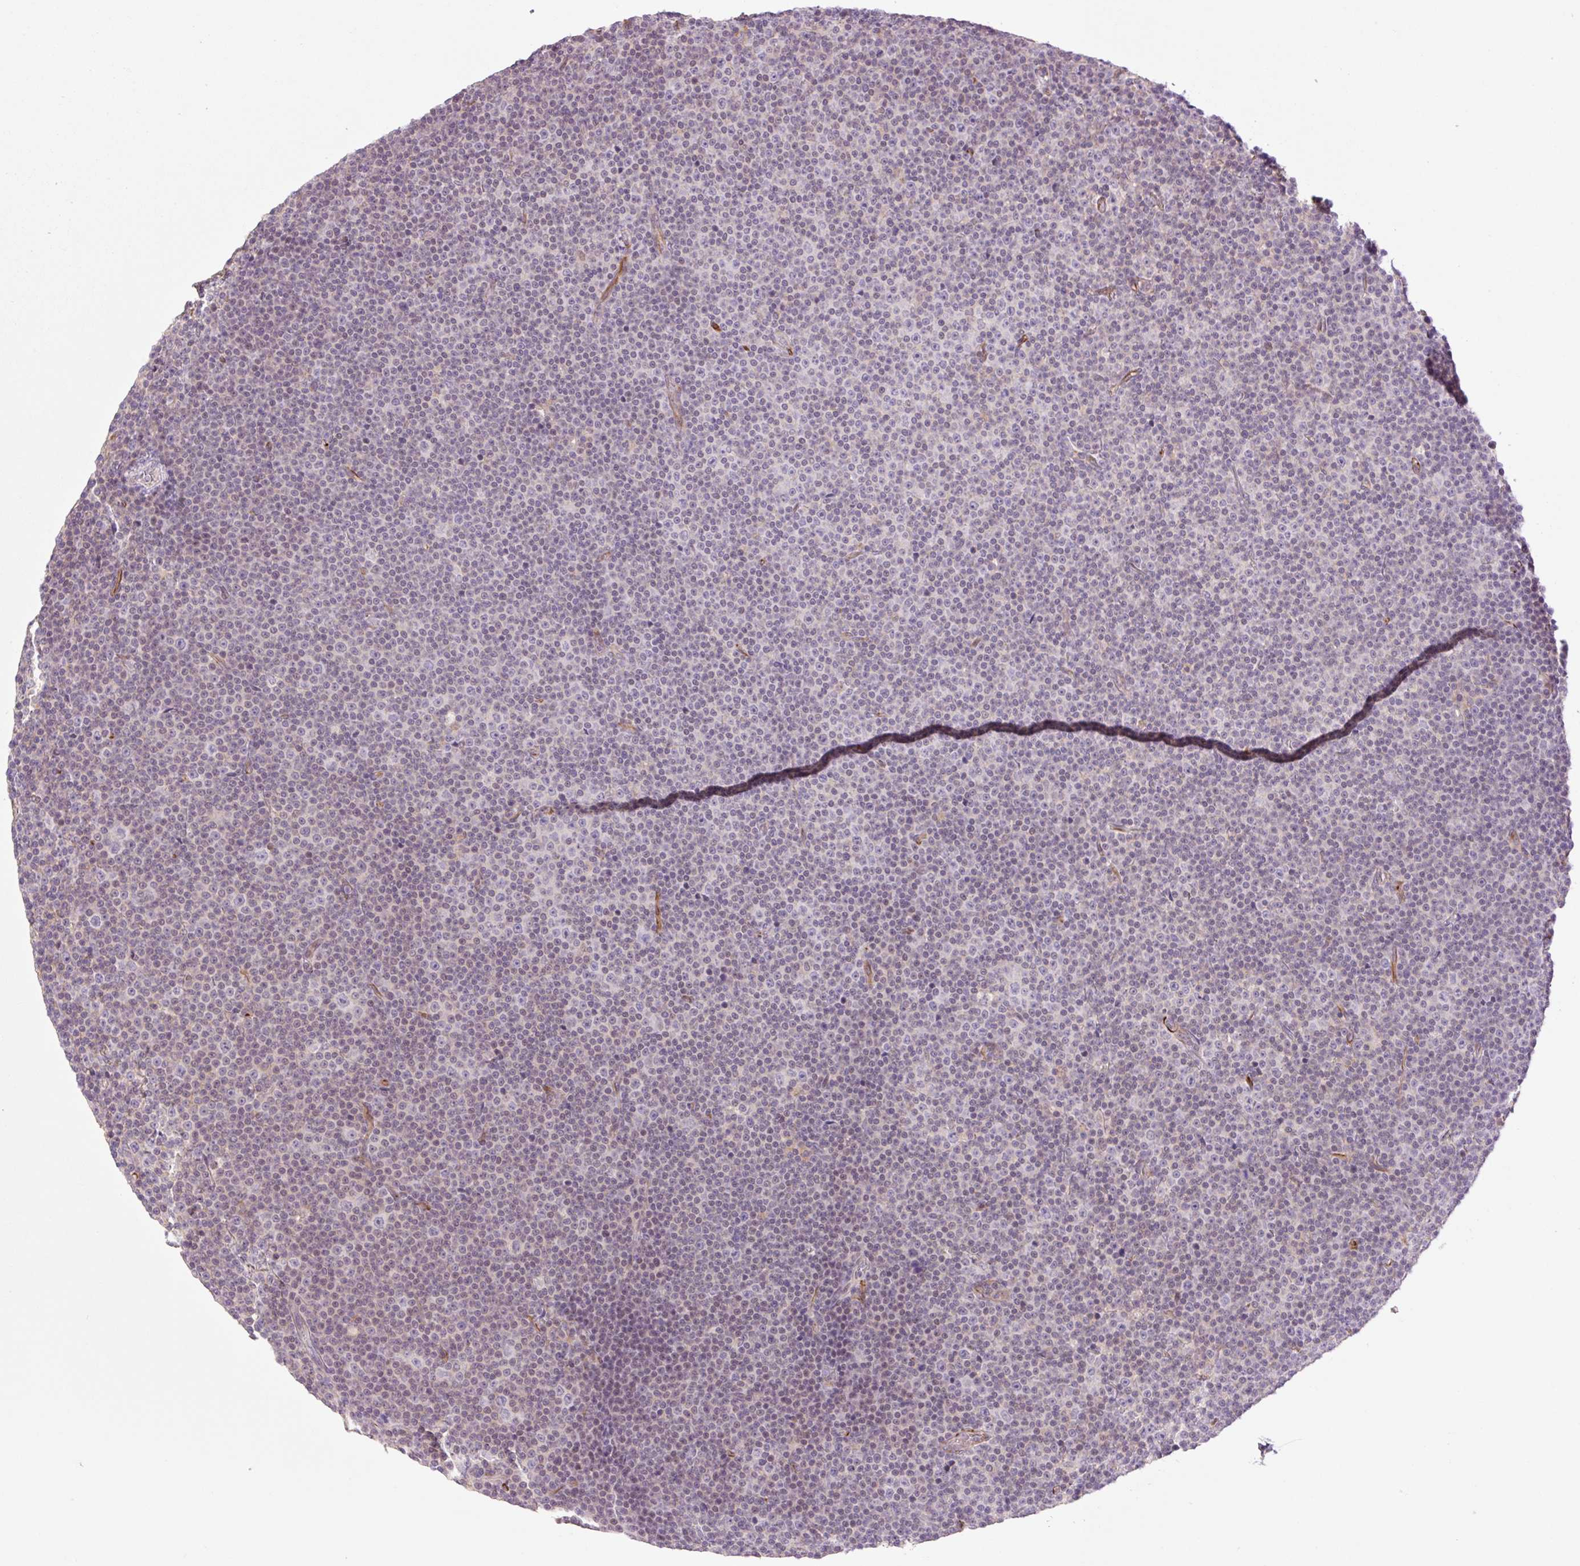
{"staining": {"intensity": "negative", "quantity": "none", "location": "none"}, "tissue": "lymphoma", "cell_type": "Tumor cells", "image_type": "cancer", "snomed": [{"axis": "morphology", "description": "Malignant lymphoma, non-Hodgkin's type, Low grade"}, {"axis": "topography", "description": "Lymph node"}], "caption": "Protein analysis of low-grade malignant lymphoma, non-Hodgkin's type exhibits no significant positivity in tumor cells.", "gene": "ZFYVE21", "patient": {"sex": "female", "age": 67}}